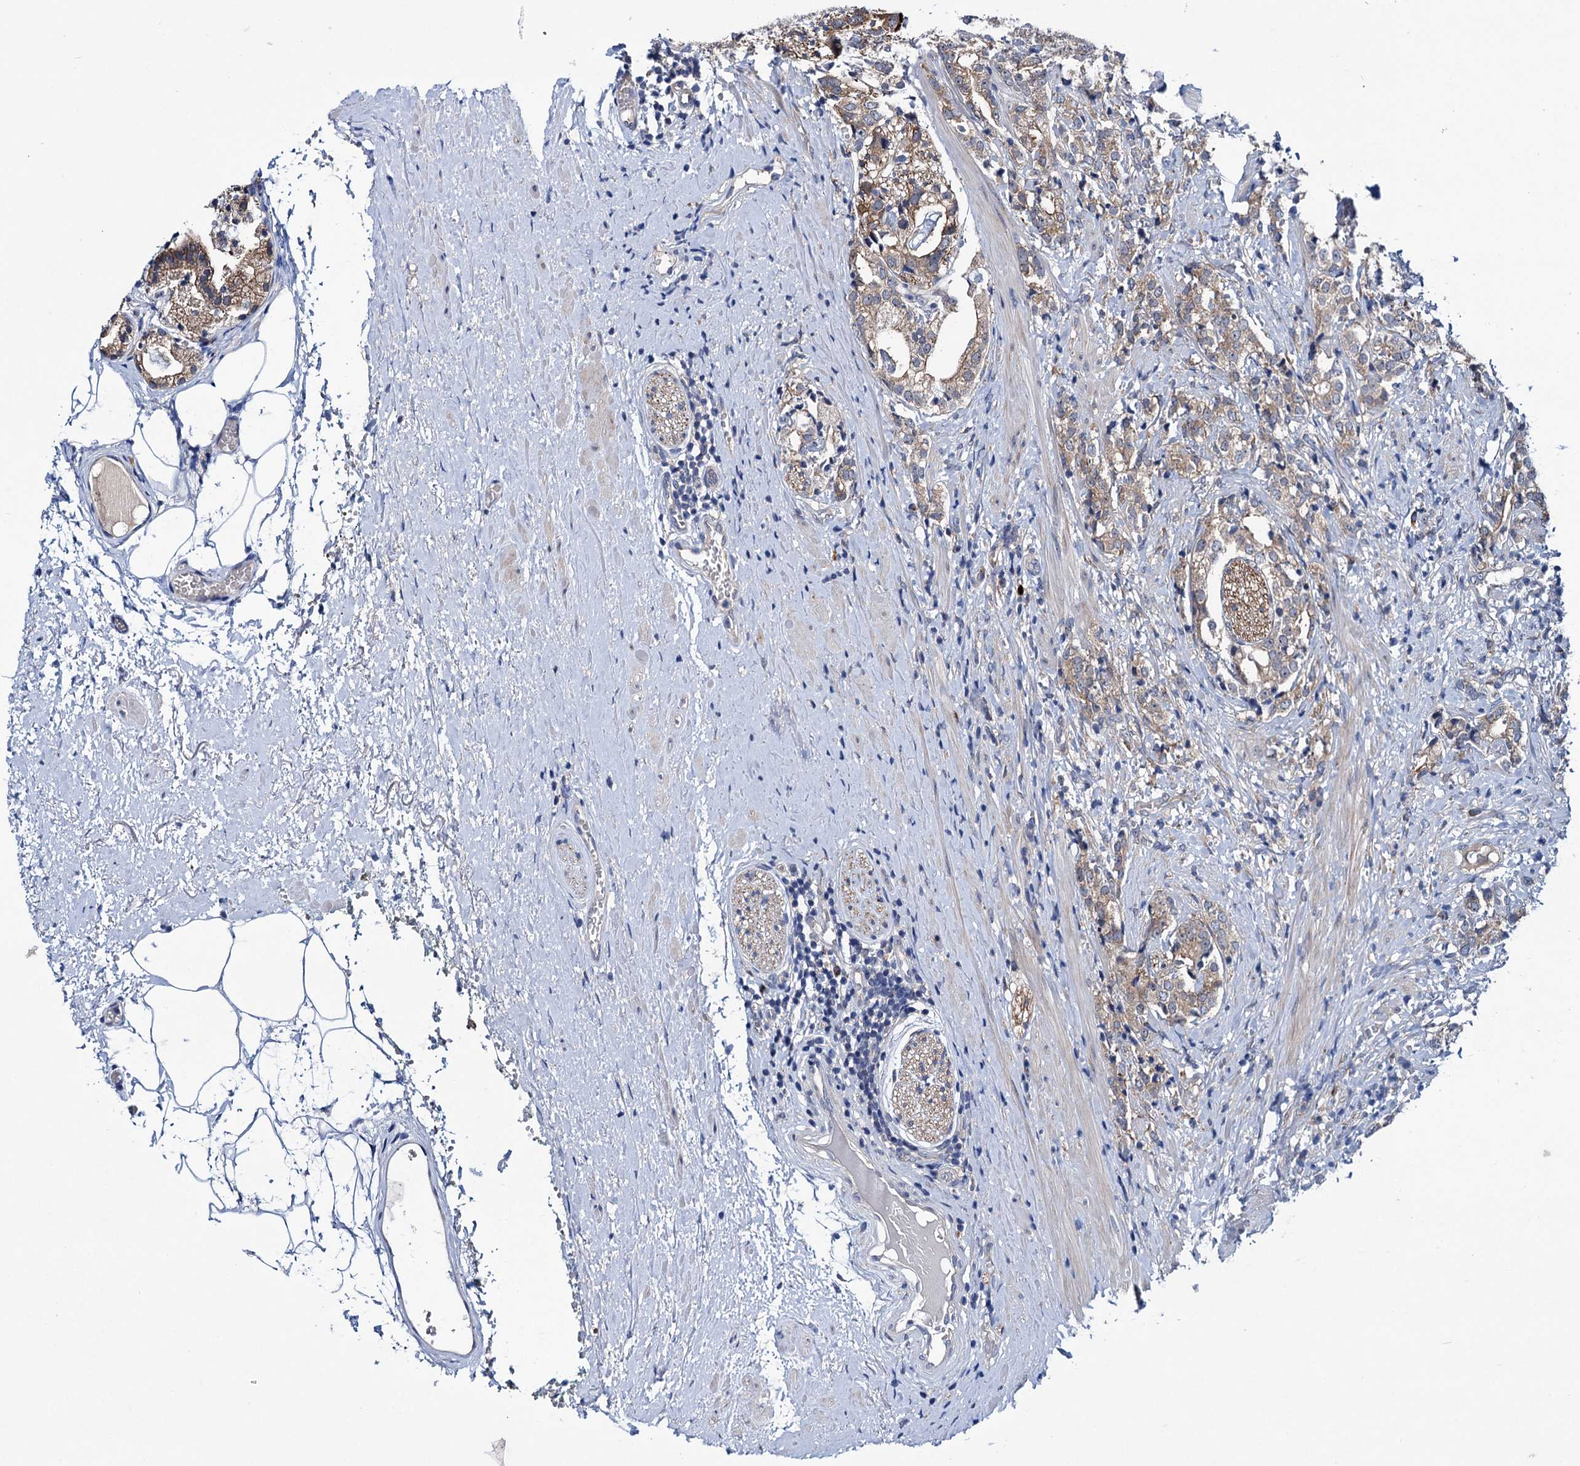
{"staining": {"intensity": "weak", "quantity": "25%-75%", "location": "cytoplasmic/membranous"}, "tissue": "prostate cancer", "cell_type": "Tumor cells", "image_type": "cancer", "snomed": [{"axis": "morphology", "description": "Adenocarcinoma, High grade"}, {"axis": "topography", "description": "Prostate"}], "caption": "This image reveals immunohistochemistry (IHC) staining of prostate cancer, with low weak cytoplasmic/membranous expression in about 25%-75% of tumor cells.", "gene": "EYA4", "patient": {"sex": "male", "age": 69}}